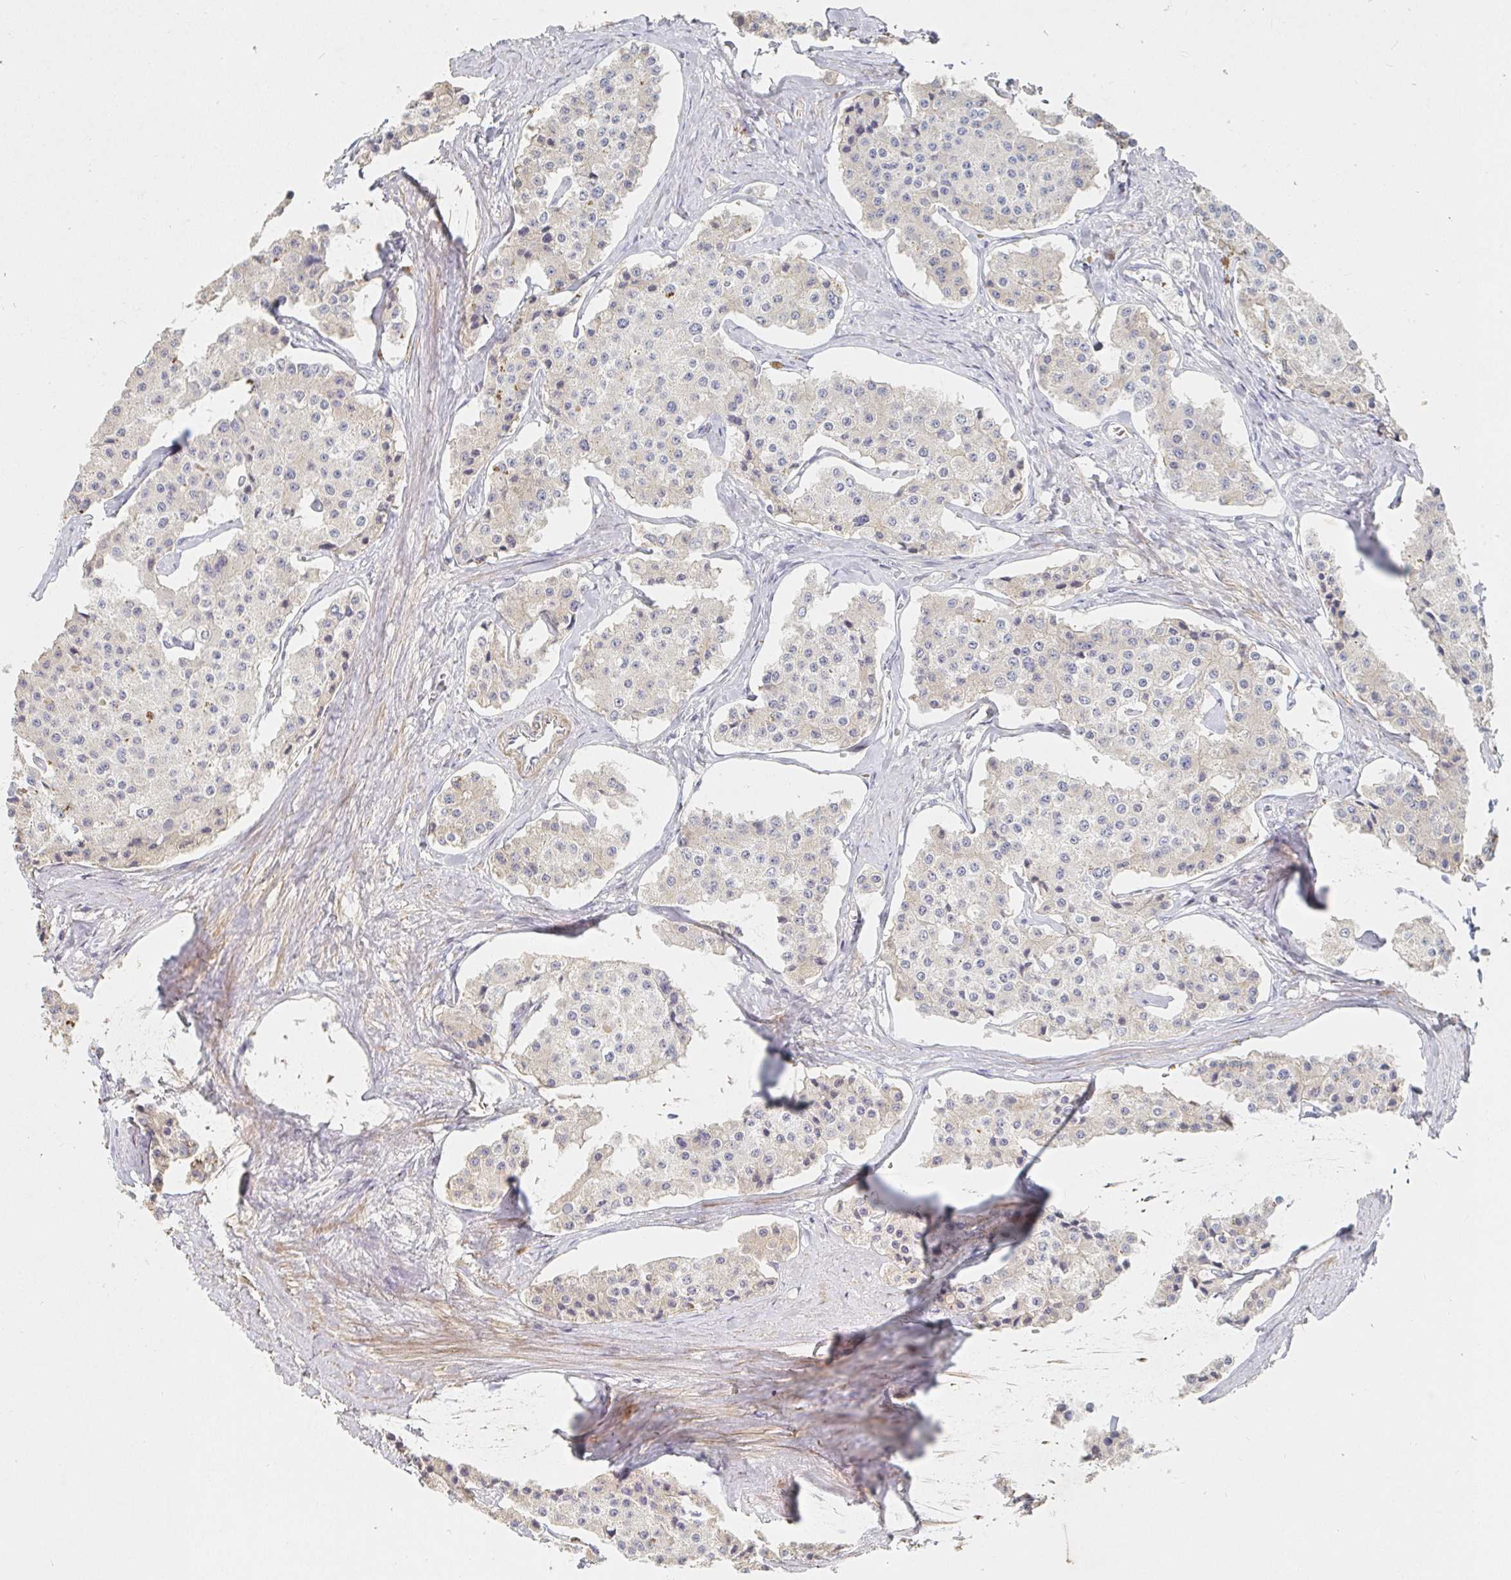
{"staining": {"intensity": "weak", "quantity": "<25%", "location": "cytoplasmic/membranous"}, "tissue": "carcinoid", "cell_type": "Tumor cells", "image_type": "cancer", "snomed": [{"axis": "morphology", "description": "Carcinoid, malignant, NOS"}, {"axis": "topography", "description": "Small intestine"}], "caption": "DAB (3,3'-diaminobenzidine) immunohistochemical staining of malignant carcinoid shows no significant staining in tumor cells.", "gene": "NME9", "patient": {"sex": "female", "age": 65}}